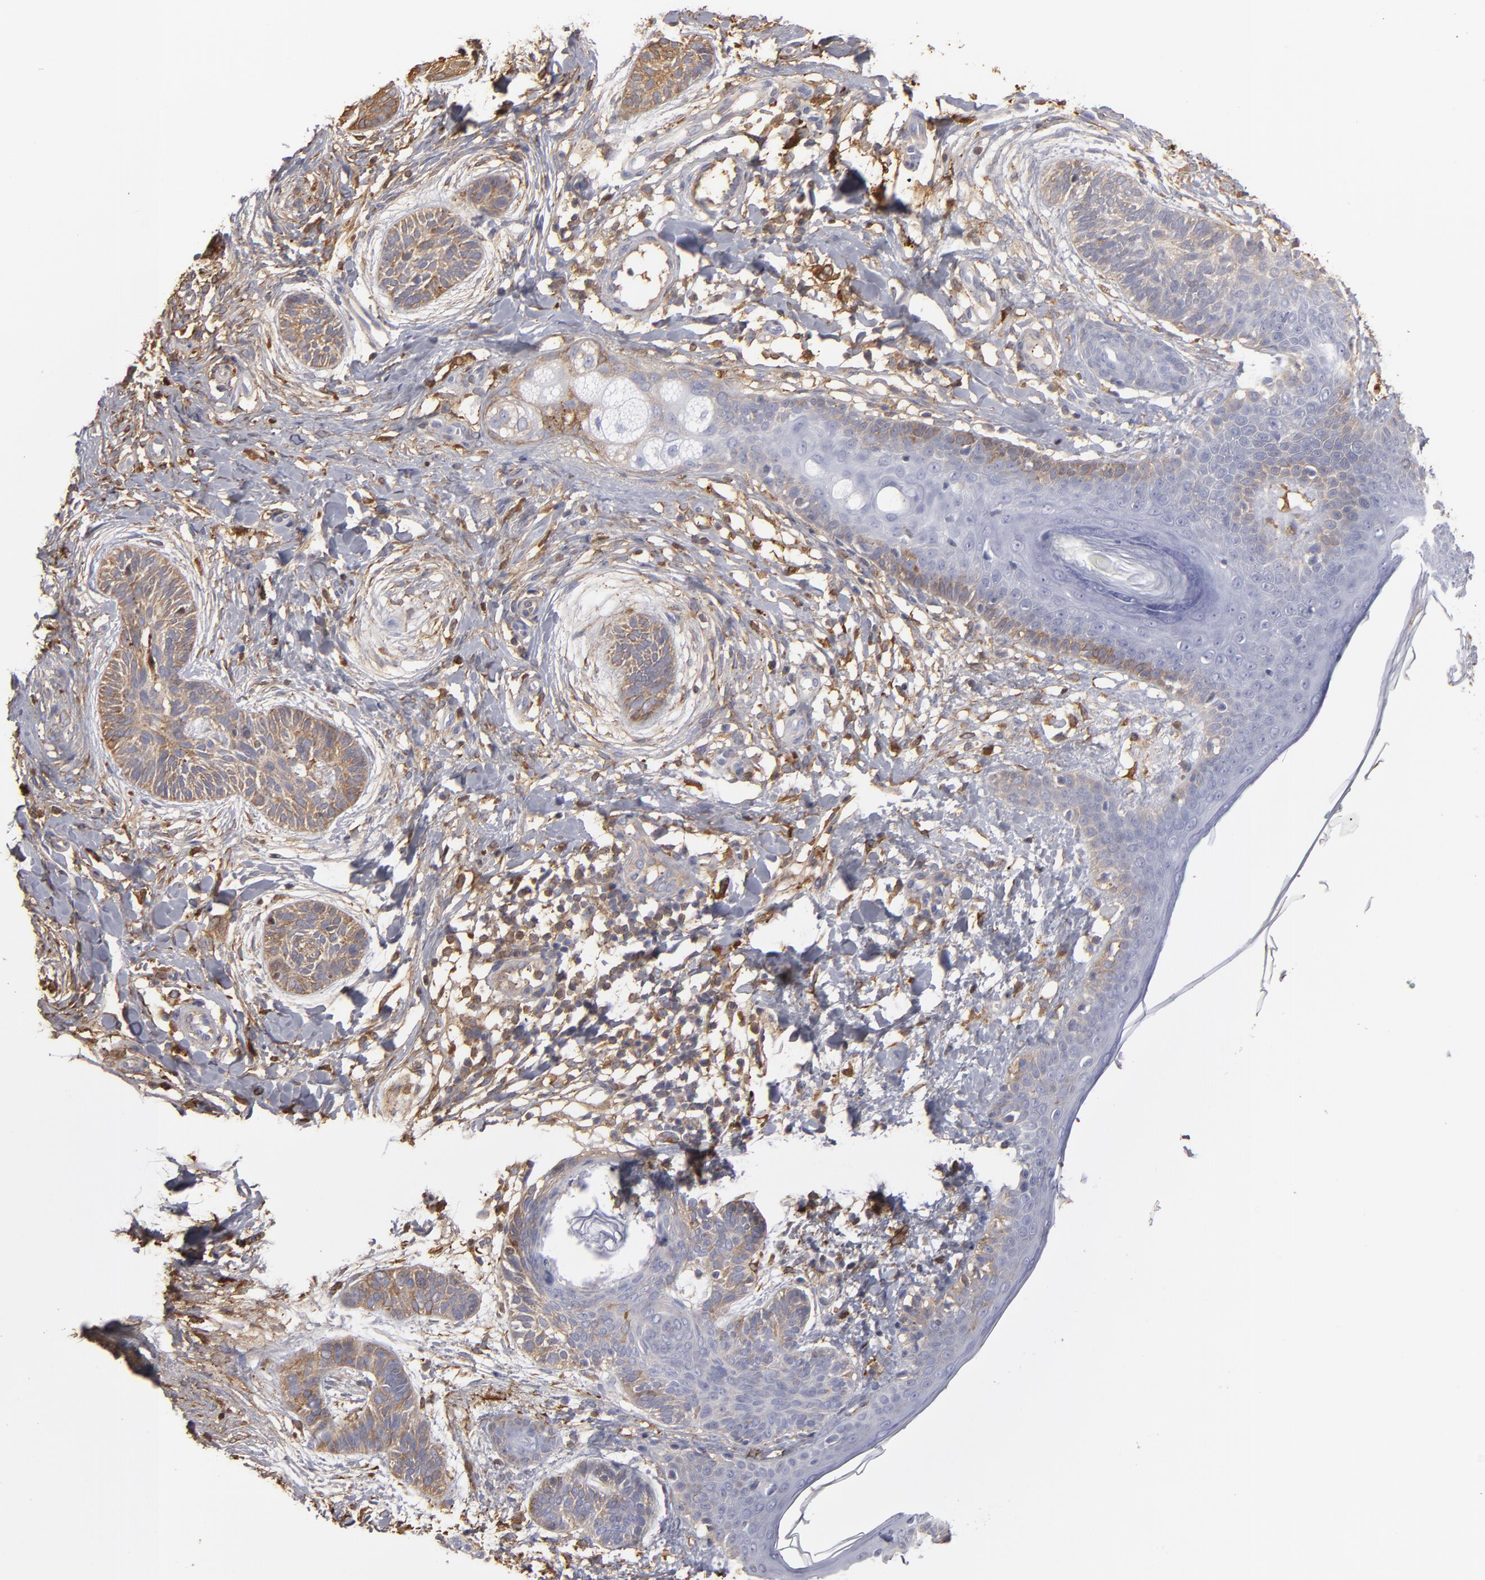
{"staining": {"intensity": "weak", "quantity": ">75%", "location": "cytoplasmic/membranous"}, "tissue": "skin cancer", "cell_type": "Tumor cells", "image_type": "cancer", "snomed": [{"axis": "morphology", "description": "Normal tissue, NOS"}, {"axis": "morphology", "description": "Basal cell carcinoma"}, {"axis": "topography", "description": "Skin"}], "caption": "DAB (3,3'-diaminobenzidine) immunohistochemical staining of basal cell carcinoma (skin) shows weak cytoplasmic/membranous protein staining in approximately >75% of tumor cells. (brown staining indicates protein expression, while blue staining denotes nuclei).", "gene": "ODC1", "patient": {"sex": "male", "age": 63}}